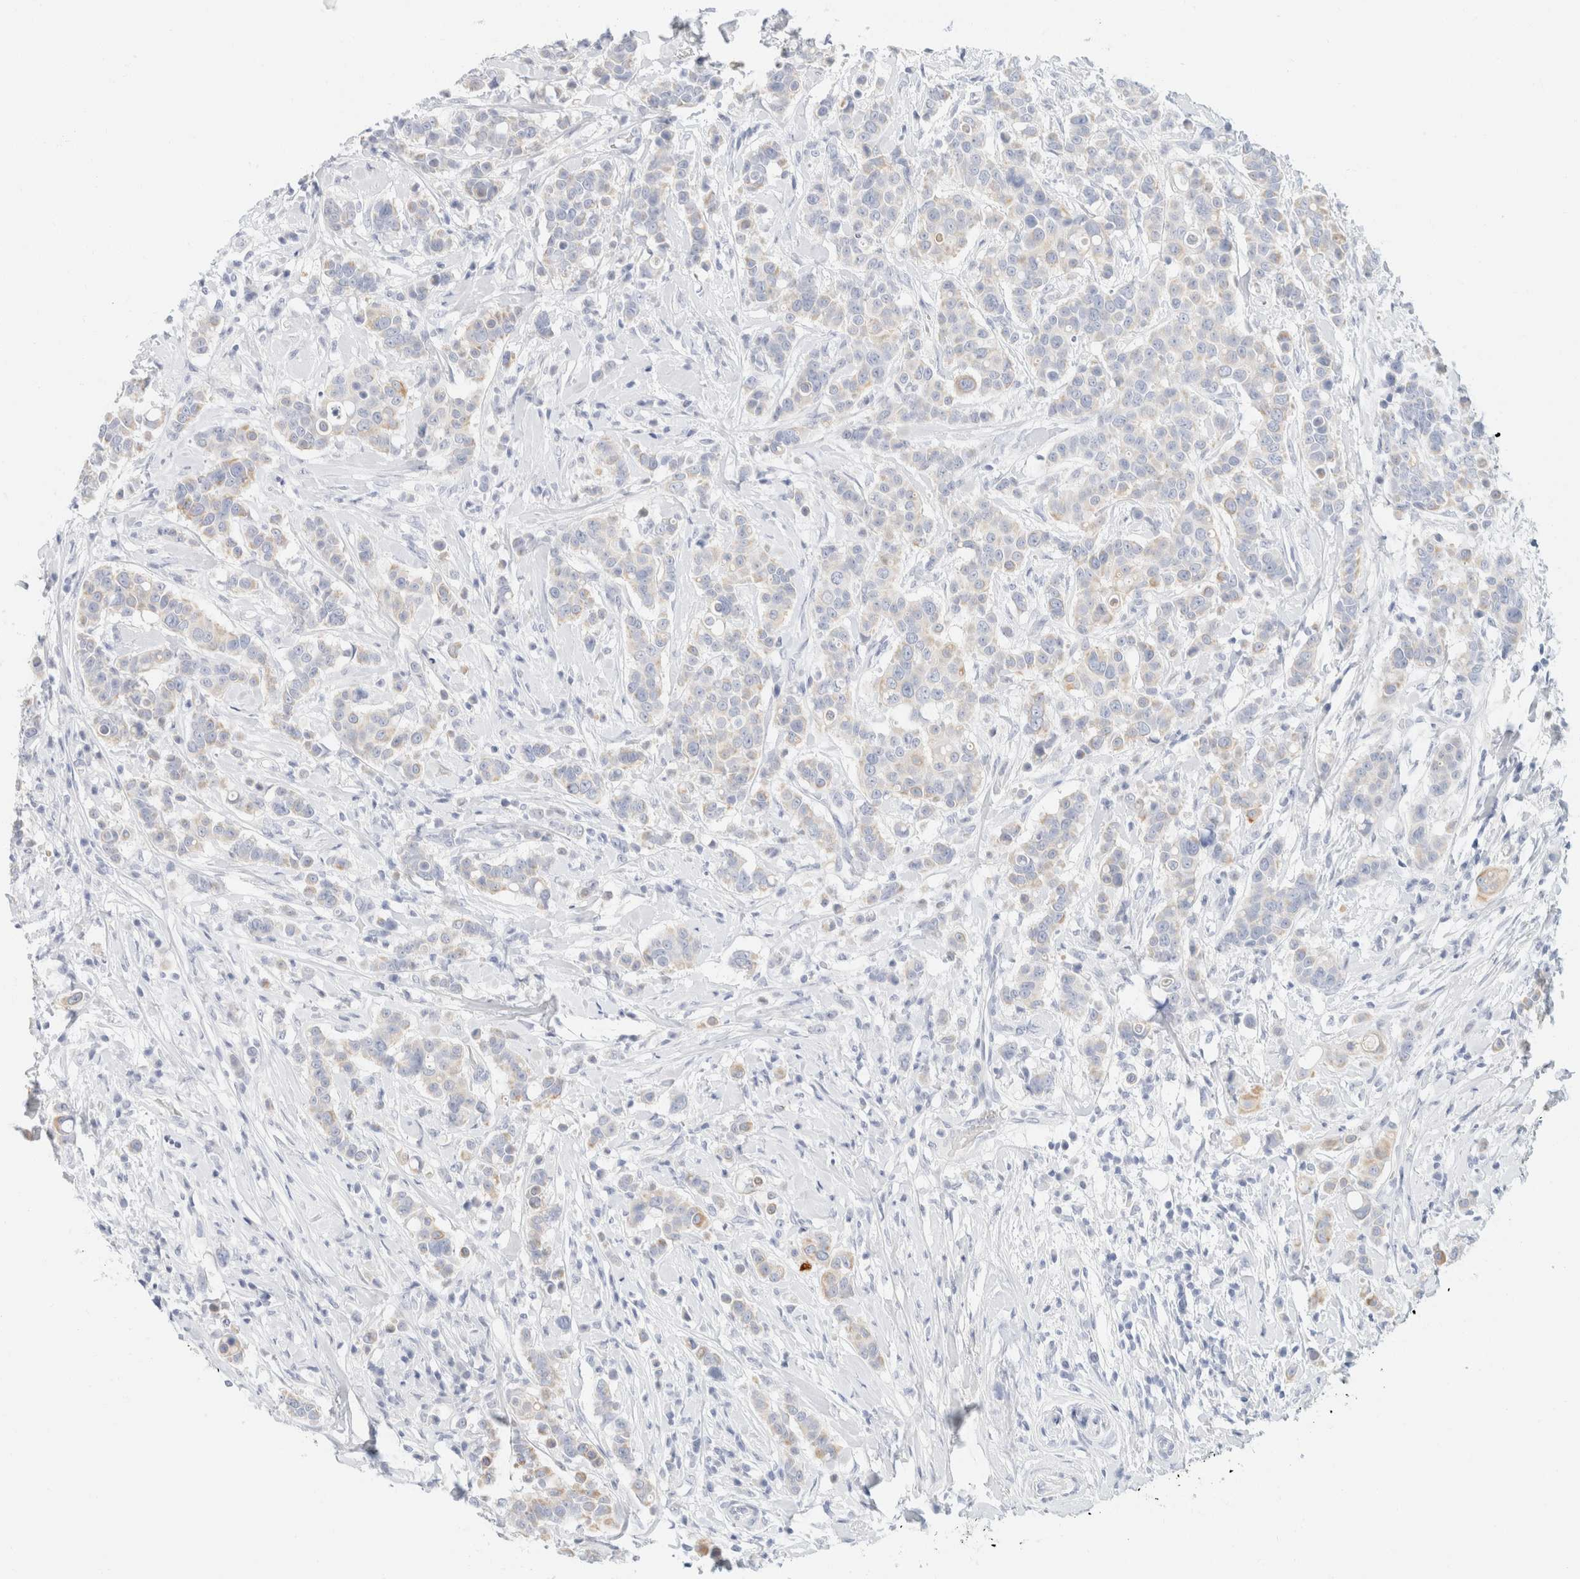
{"staining": {"intensity": "weak", "quantity": "25%-75%", "location": "cytoplasmic/membranous"}, "tissue": "breast cancer", "cell_type": "Tumor cells", "image_type": "cancer", "snomed": [{"axis": "morphology", "description": "Duct carcinoma"}, {"axis": "topography", "description": "Breast"}], "caption": "A brown stain shows weak cytoplasmic/membranous positivity of a protein in infiltrating ductal carcinoma (breast) tumor cells. Using DAB (brown) and hematoxylin (blue) stains, captured at high magnification using brightfield microscopy.", "gene": "KRT20", "patient": {"sex": "female", "age": 27}}